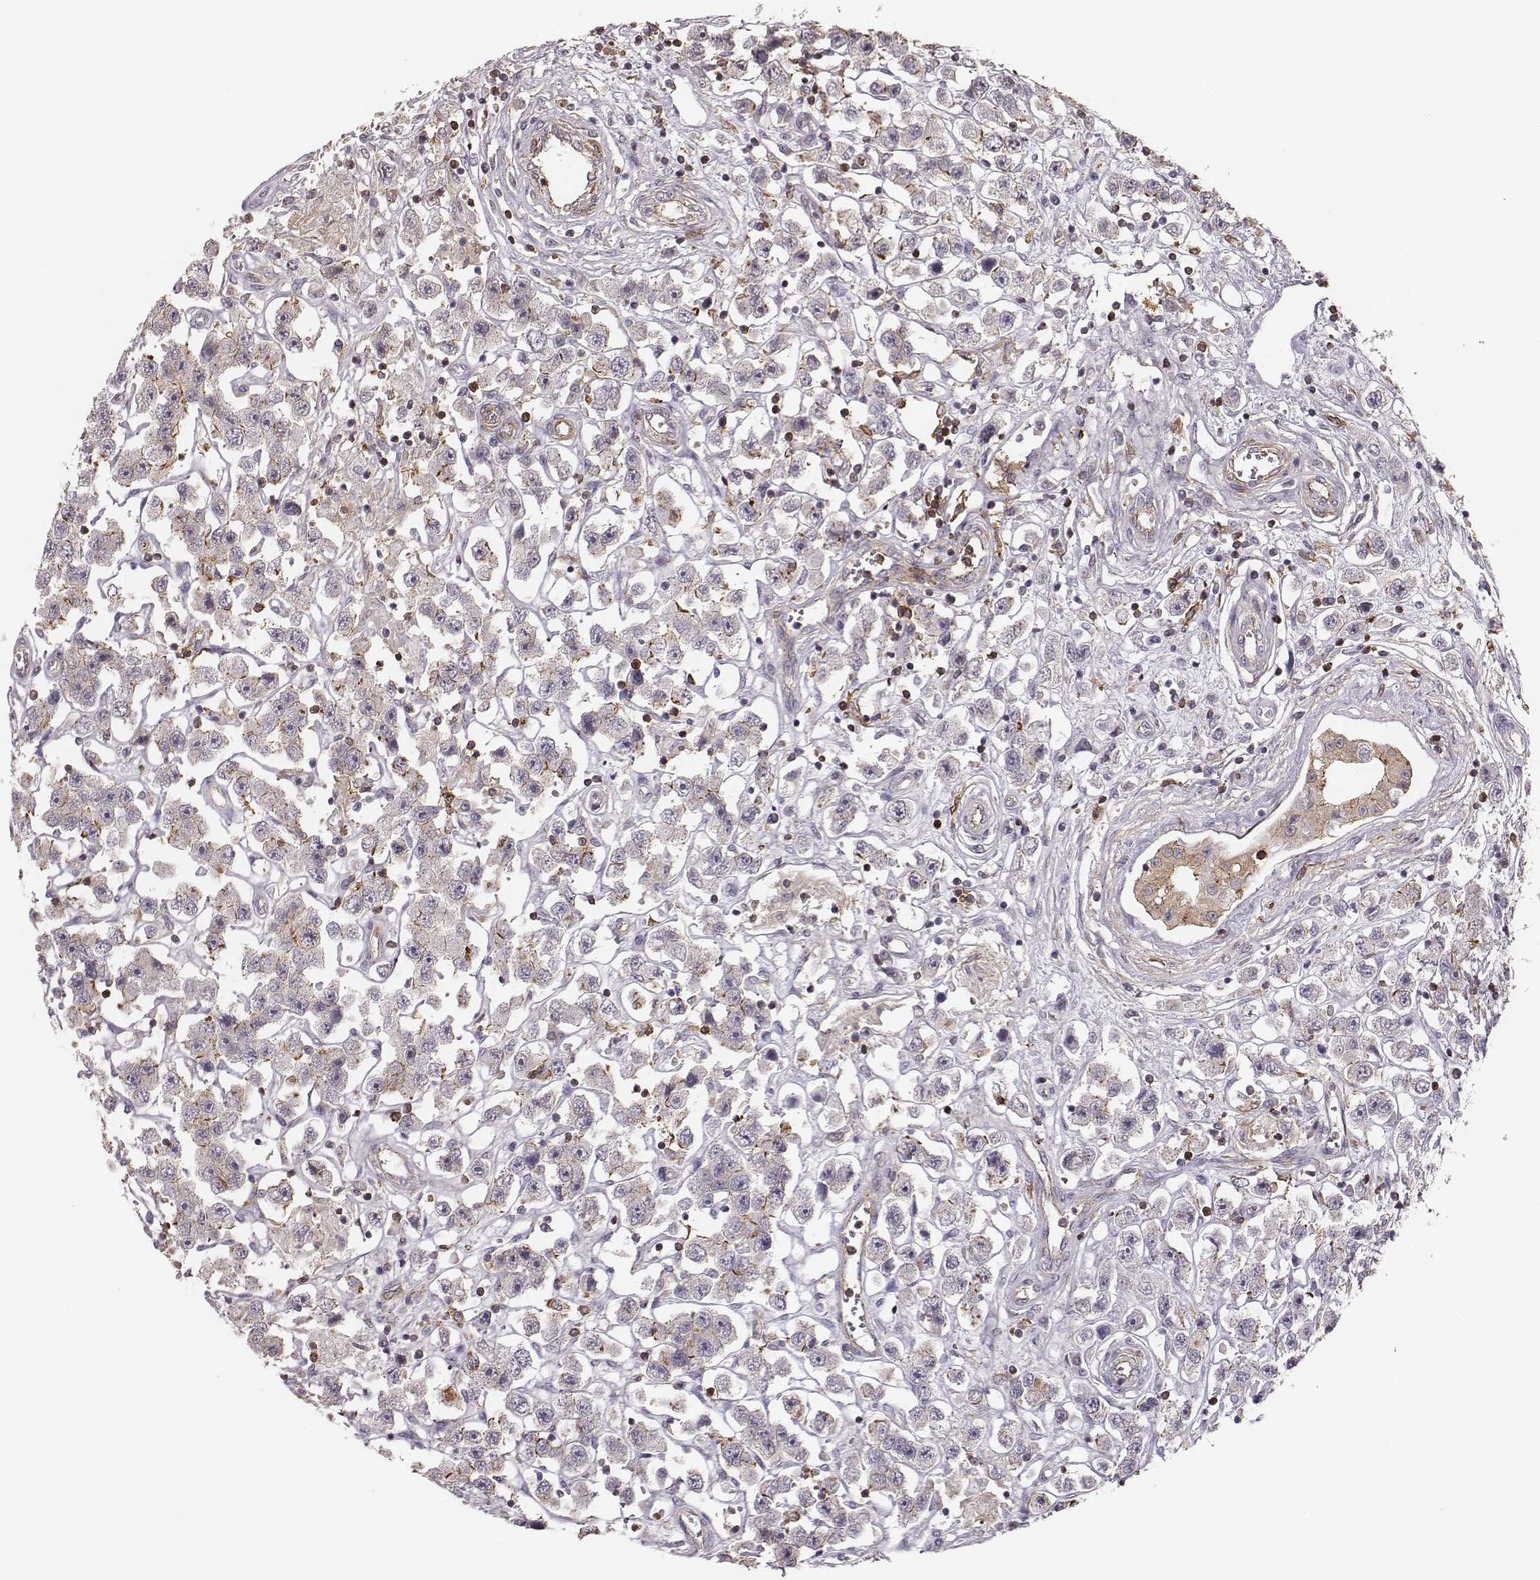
{"staining": {"intensity": "moderate", "quantity": "<25%", "location": "cytoplasmic/membranous"}, "tissue": "testis cancer", "cell_type": "Tumor cells", "image_type": "cancer", "snomed": [{"axis": "morphology", "description": "Seminoma, NOS"}, {"axis": "topography", "description": "Testis"}], "caption": "Human testis cancer (seminoma) stained with a brown dye demonstrates moderate cytoplasmic/membranous positive positivity in about <25% of tumor cells.", "gene": "ZYX", "patient": {"sex": "male", "age": 45}}